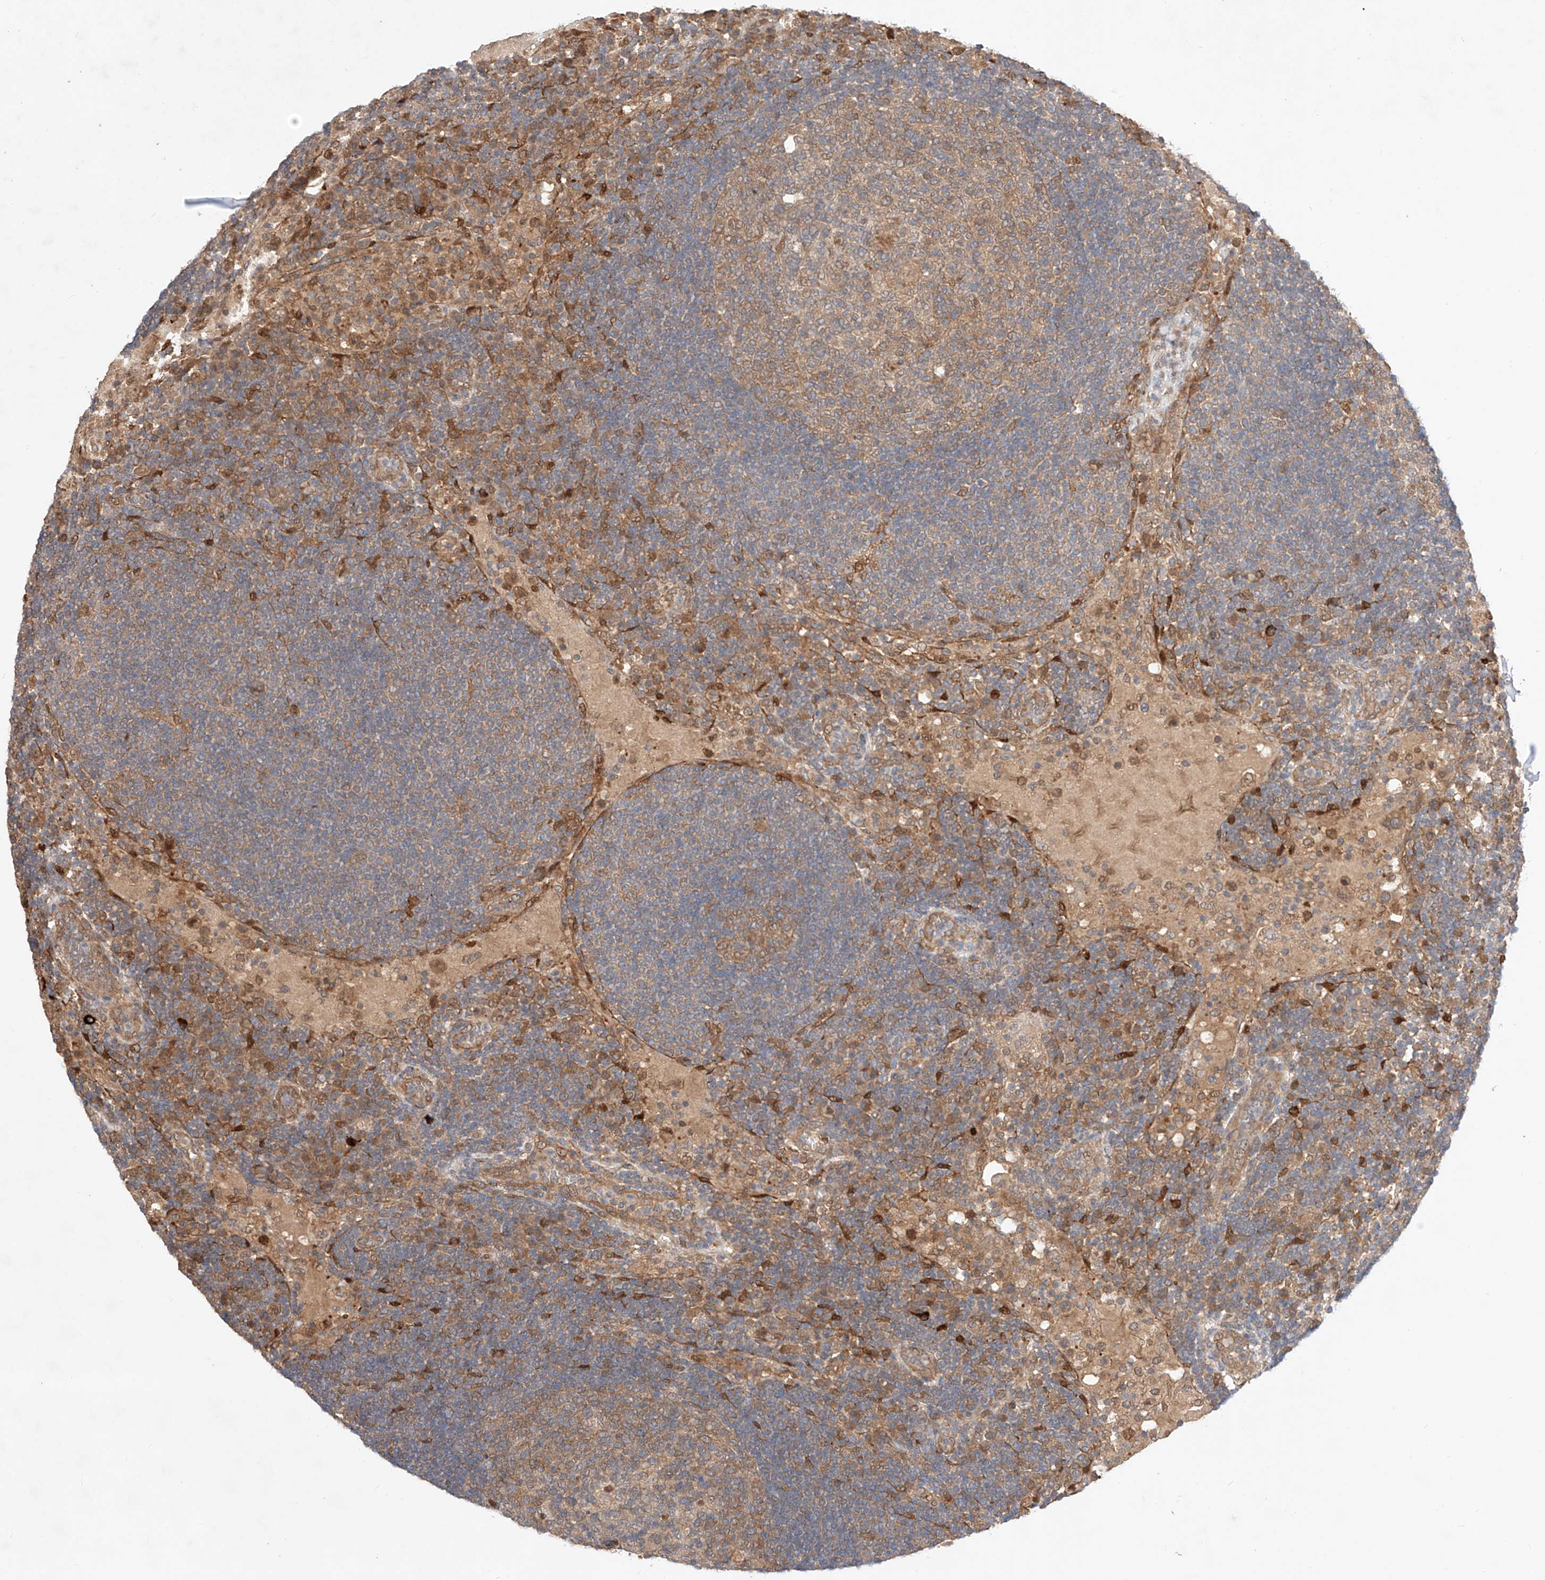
{"staining": {"intensity": "moderate", "quantity": "25%-75%", "location": "cytoplasmic/membranous"}, "tissue": "lymph node", "cell_type": "Germinal center cells", "image_type": "normal", "snomed": [{"axis": "morphology", "description": "Normal tissue, NOS"}, {"axis": "topography", "description": "Lymph node"}], "caption": "Immunohistochemistry (IHC) histopathology image of benign human lymph node stained for a protein (brown), which demonstrates medium levels of moderate cytoplasmic/membranous positivity in approximately 25%-75% of germinal center cells.", "gene": "ZNF124", "patient": {"sex": "female", "age": 53}}